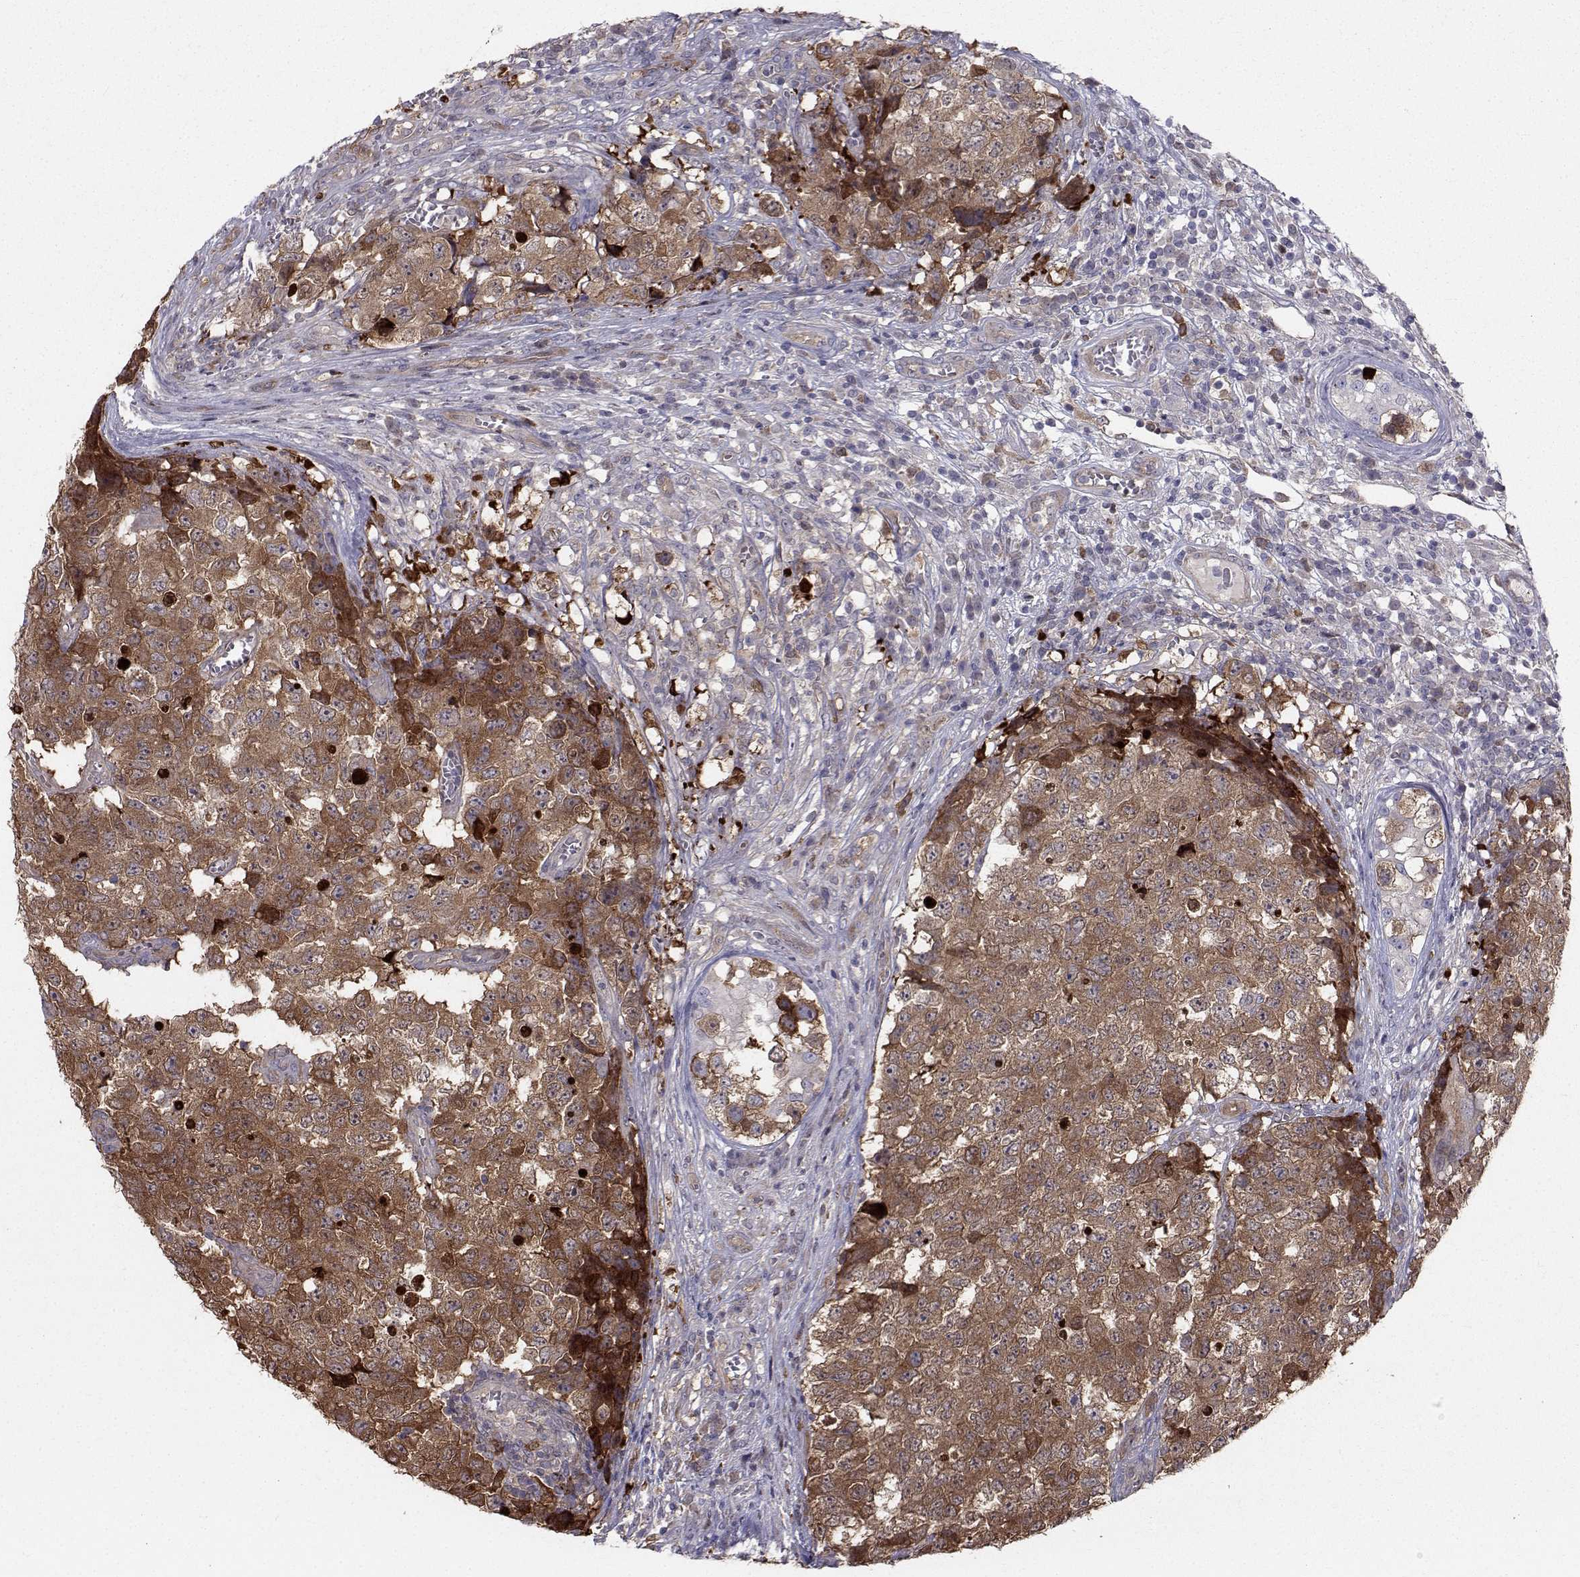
{"staining": {"intensity": "strong", "quantity": "25%-75%", "location": "cytoplasmic/membranous"}, "tissue": "testis cancer", "cell_type": "Tumor cells", "image_type": "cancer", "snomed": [{"axis": "morphology", "description": "Carcinoma, Embryonal, NOS"}, {"axis": "topography", "description": "Testis"}], "caption": "Brown immunohistochemical staining in human testis cancer (embryonal carcinoma) exhibits strong cytoplasmic/membranous positivity in approximately 25%-75% of tumor cells.", "gene": "HSP90AB1", "patient": {"sex": "male", "age": 23}}